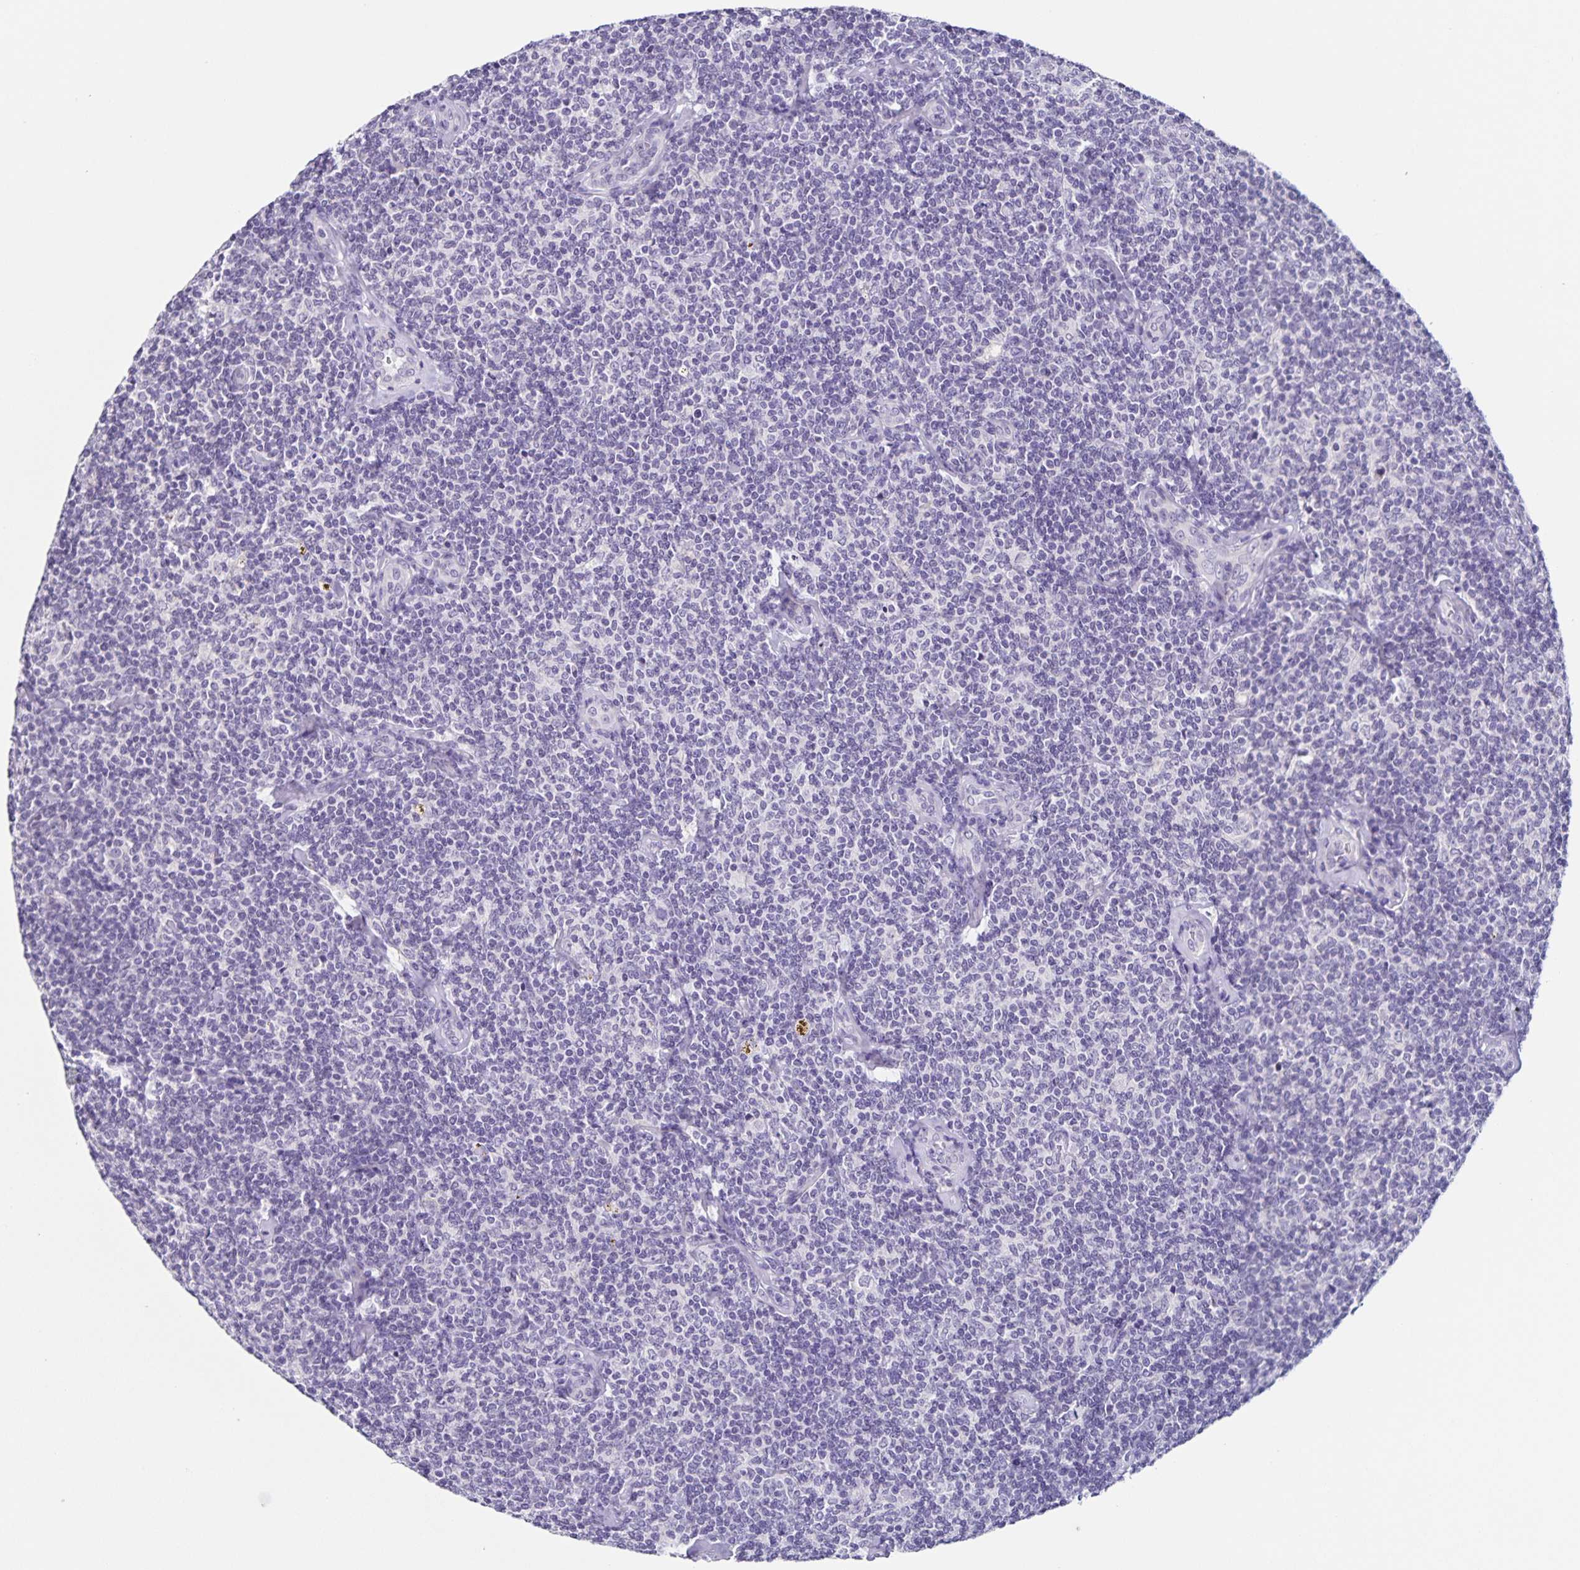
{"staining": {"intensity": "negative", "quantity": "none", "location": "none"}, "tissue": "lymphoma", "cell_type": "Tumor cells", "image_type": "cancer", "snomed": [{"axis": "morphology", "description": "Malignant lymphoma, non-Hodgkin's type, Low grade"}, {"axis": "topography", "description": "Lymph node"}], "caption": "Tumor cells are negative for protein expression in human lymphoma.", "gene": "SLC12A3", "patient": {"sex": "female", "age": 56}}